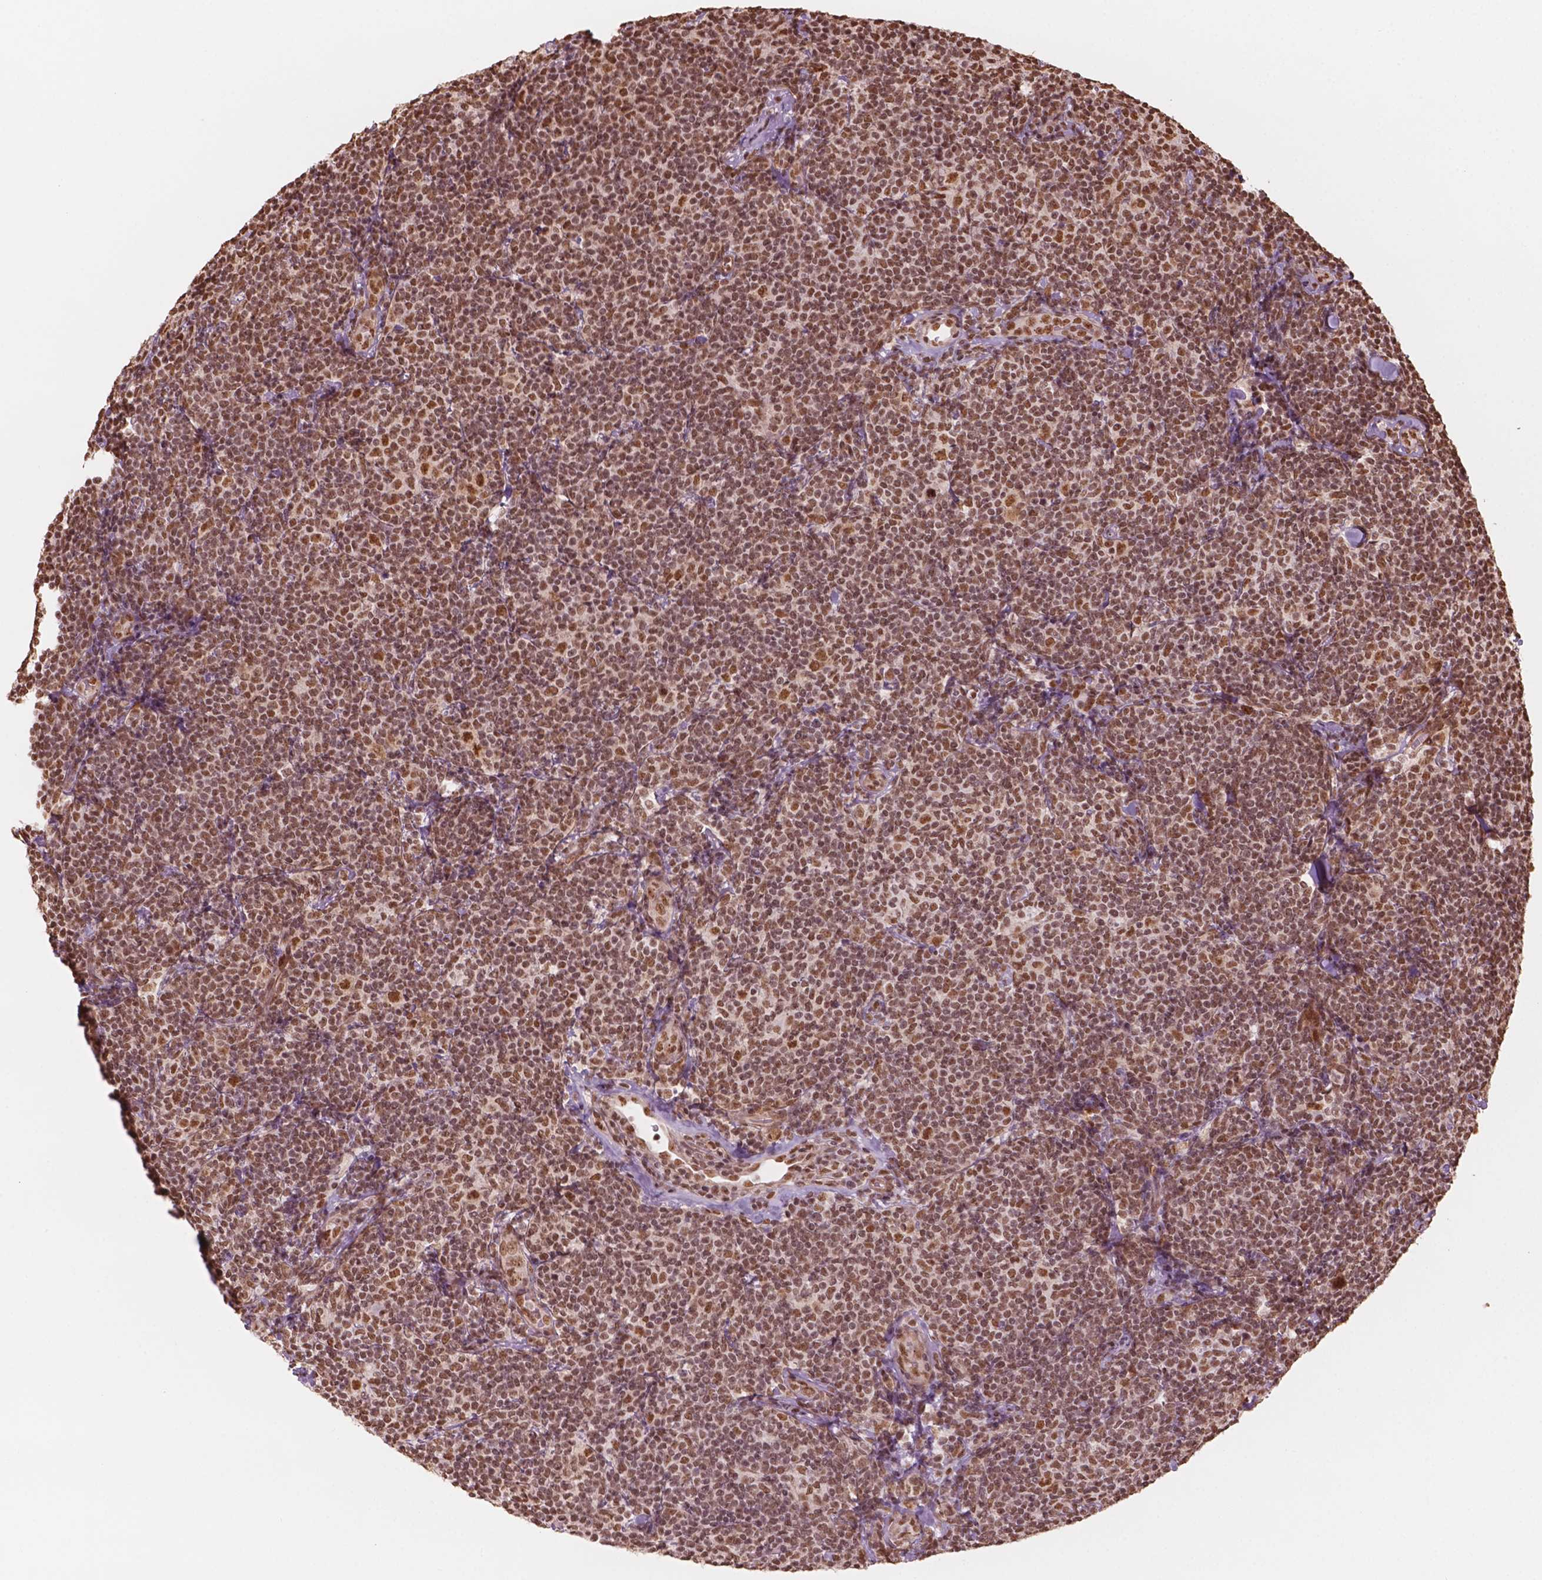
{"staining": {"intensity": "moderate", "quantity": ">75%", "location": "nuclear"}, "tissue": "lymphoma", "cell_type": "Tumor cells", "image_type": "cancer", "snomed": [{"axis": "morphology", "description": "Malignant lymphoma, non-Hodgkin's type, Low grade"}, {"axis": "topography", "description": "Lymph node"}], "caption": "Immunohistochemistry (IHC) image of neoplastic tissue: malignant lymphoma, non-Hodgkin's type (low-grade) stained using IHC reveals medium levels of moderate protein expression localized specifically in the nuclear of tumor cells, appearing as a nuclear brown color.", "gene": "GTF3C5", "patient": {"sex": "female", "age": 56}}